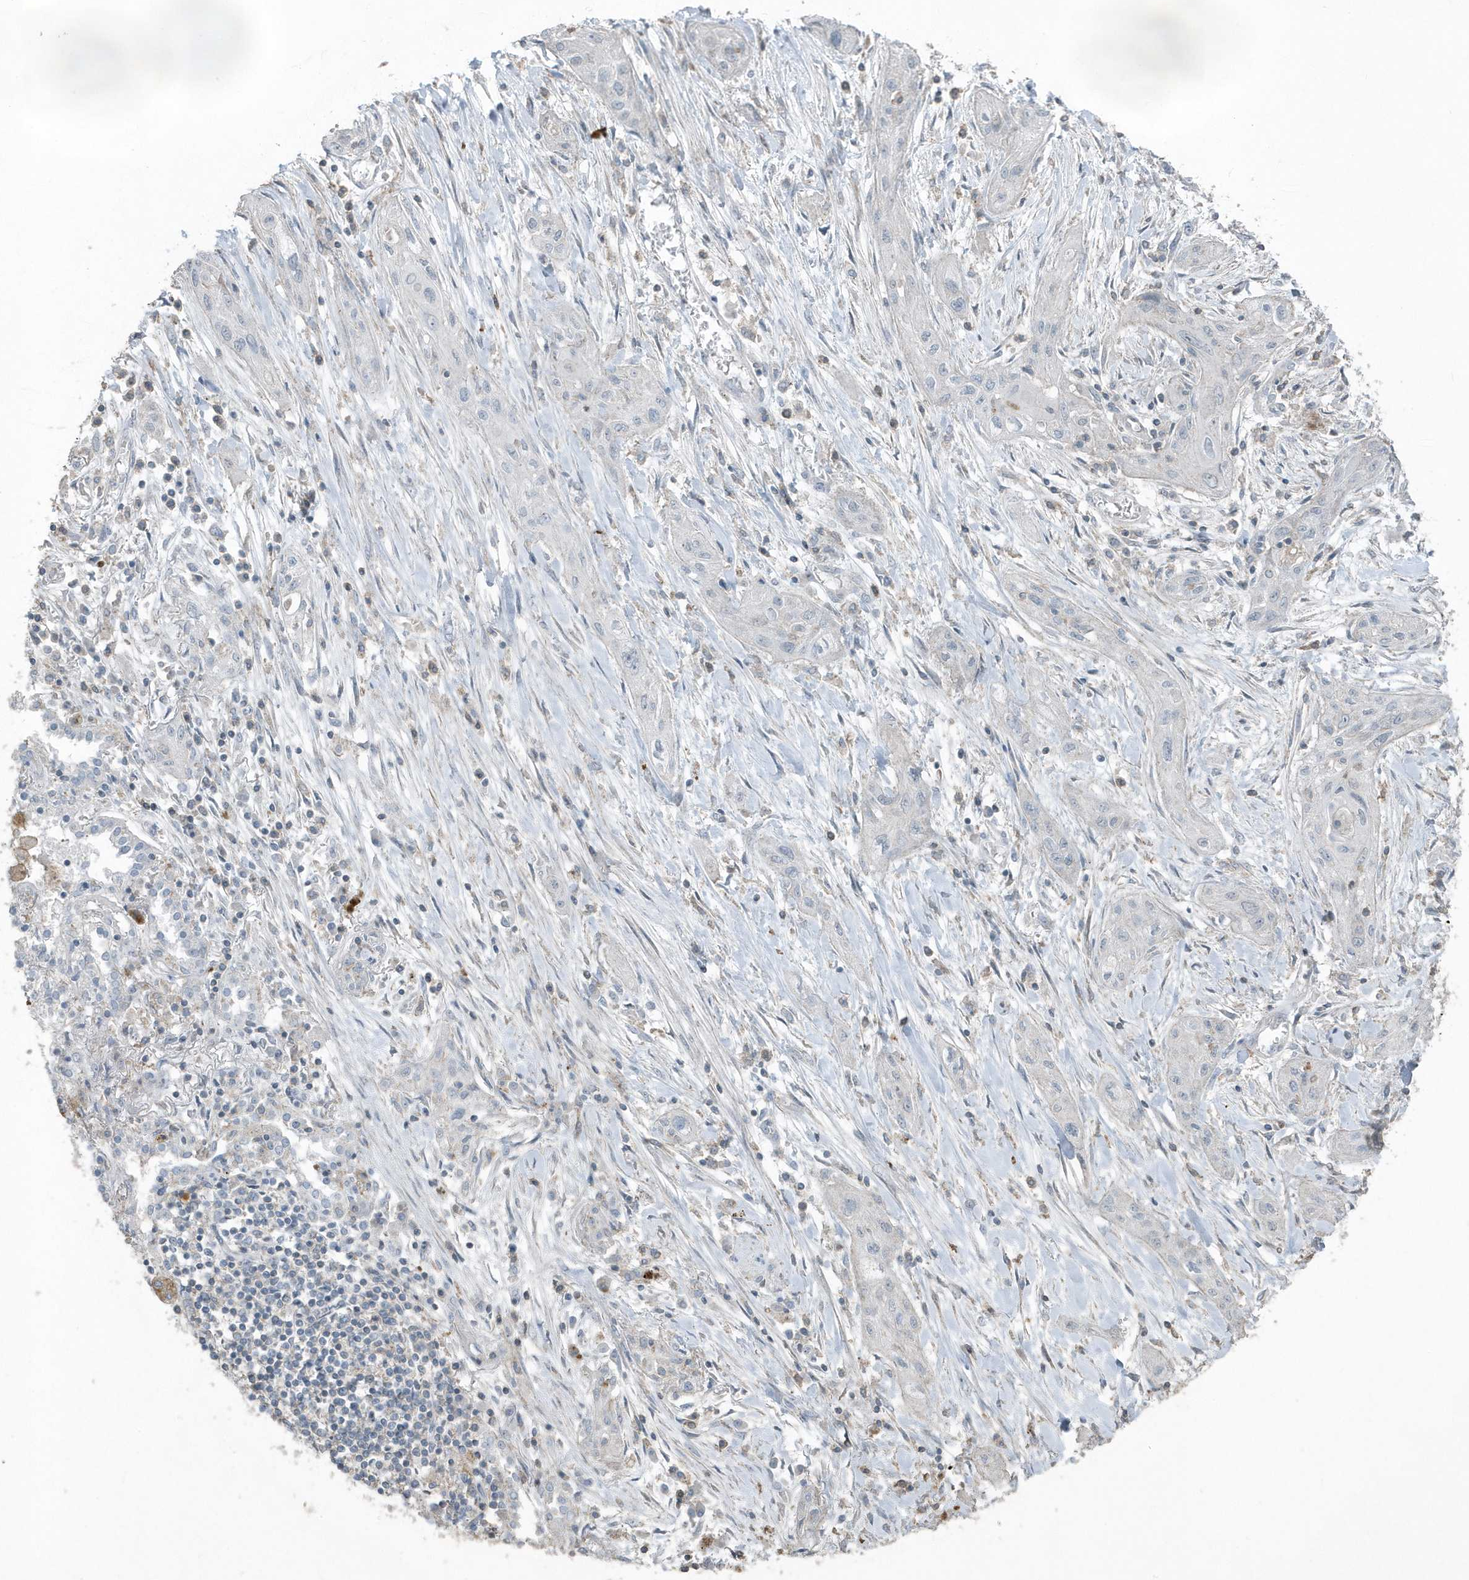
{"staining": {"intensity": "negative", "quantity": "none", "location": "none"}, "tissue": "lung cancer", "cell_type": "Tumor cells", "image_type": "cancer", "snomed": [{"axis": "morphology", "description": "Squamous cell carcinoma, NOS"}, {"axis": "topography", "description": "Lung"}], "caption": "Micrograph shows no significant protein positivity in tumor cells of squamous cell carcinoma (lung).", "gene": "ACTC1", "patient": {"sex": "female", "age": 47}}